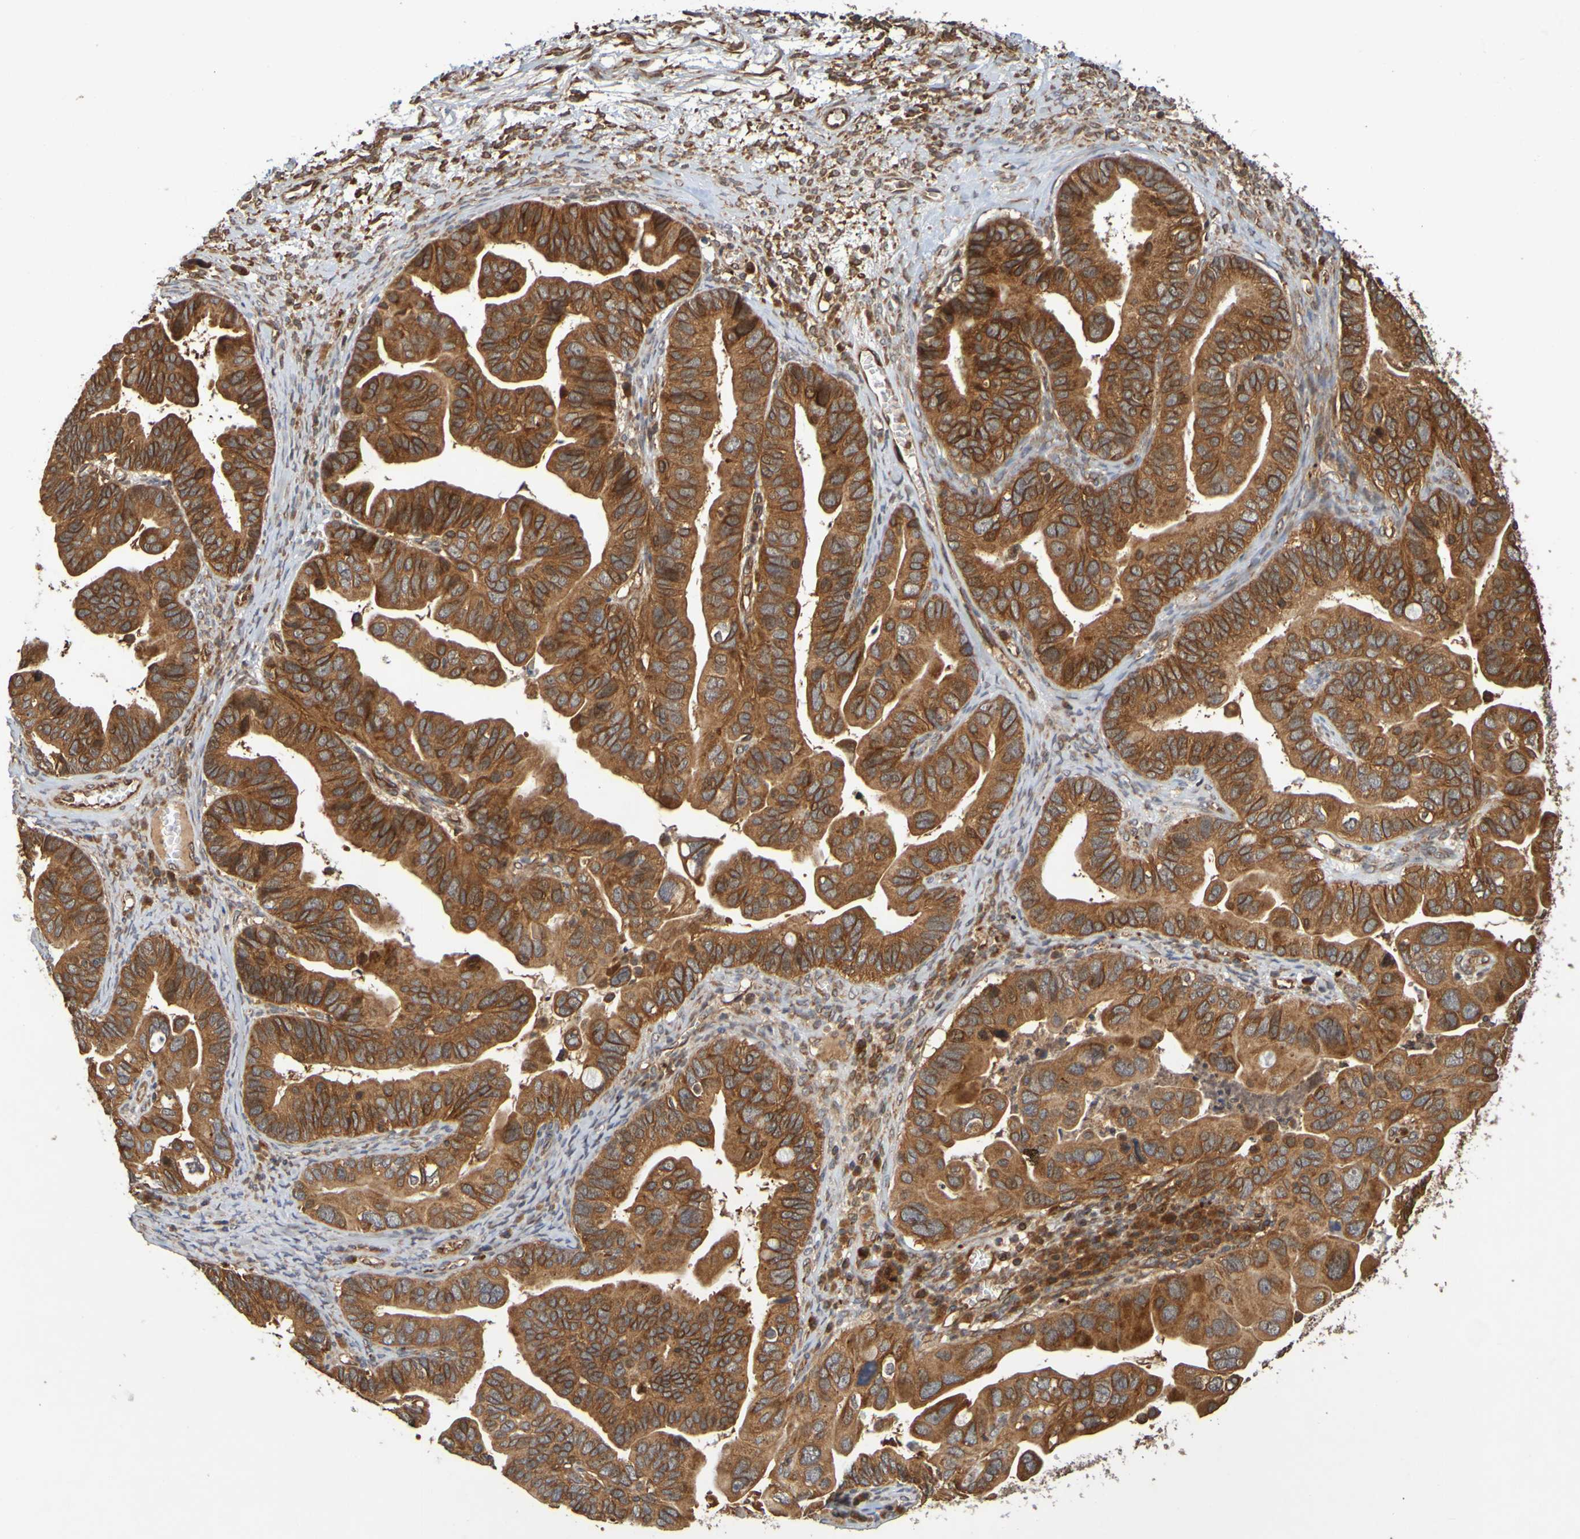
{"staining": {"intensity": "strong", "quantity": ">75%", "location": "cytoplasmic/membranous"}, "tissue": "ovarian cancer", "cell_type": "Tumor cells", "image_type": "cancer", "snomed": [{"axis": "morphology", "description": "Cystadenocarcinoma, serous, NOS"}, {"axis": "topography", "description": "Ovary"}], "caption": "This image exhibits ovarian cancer stained with immunohistochemistry to label a protein in brown. The cytoplasmic/membranous of tumor cells show strong positivity for the protein. Nuclei are counter-stained blue.", "gene": "OCRL", "patient": {"sex": "female", "age": 56}}